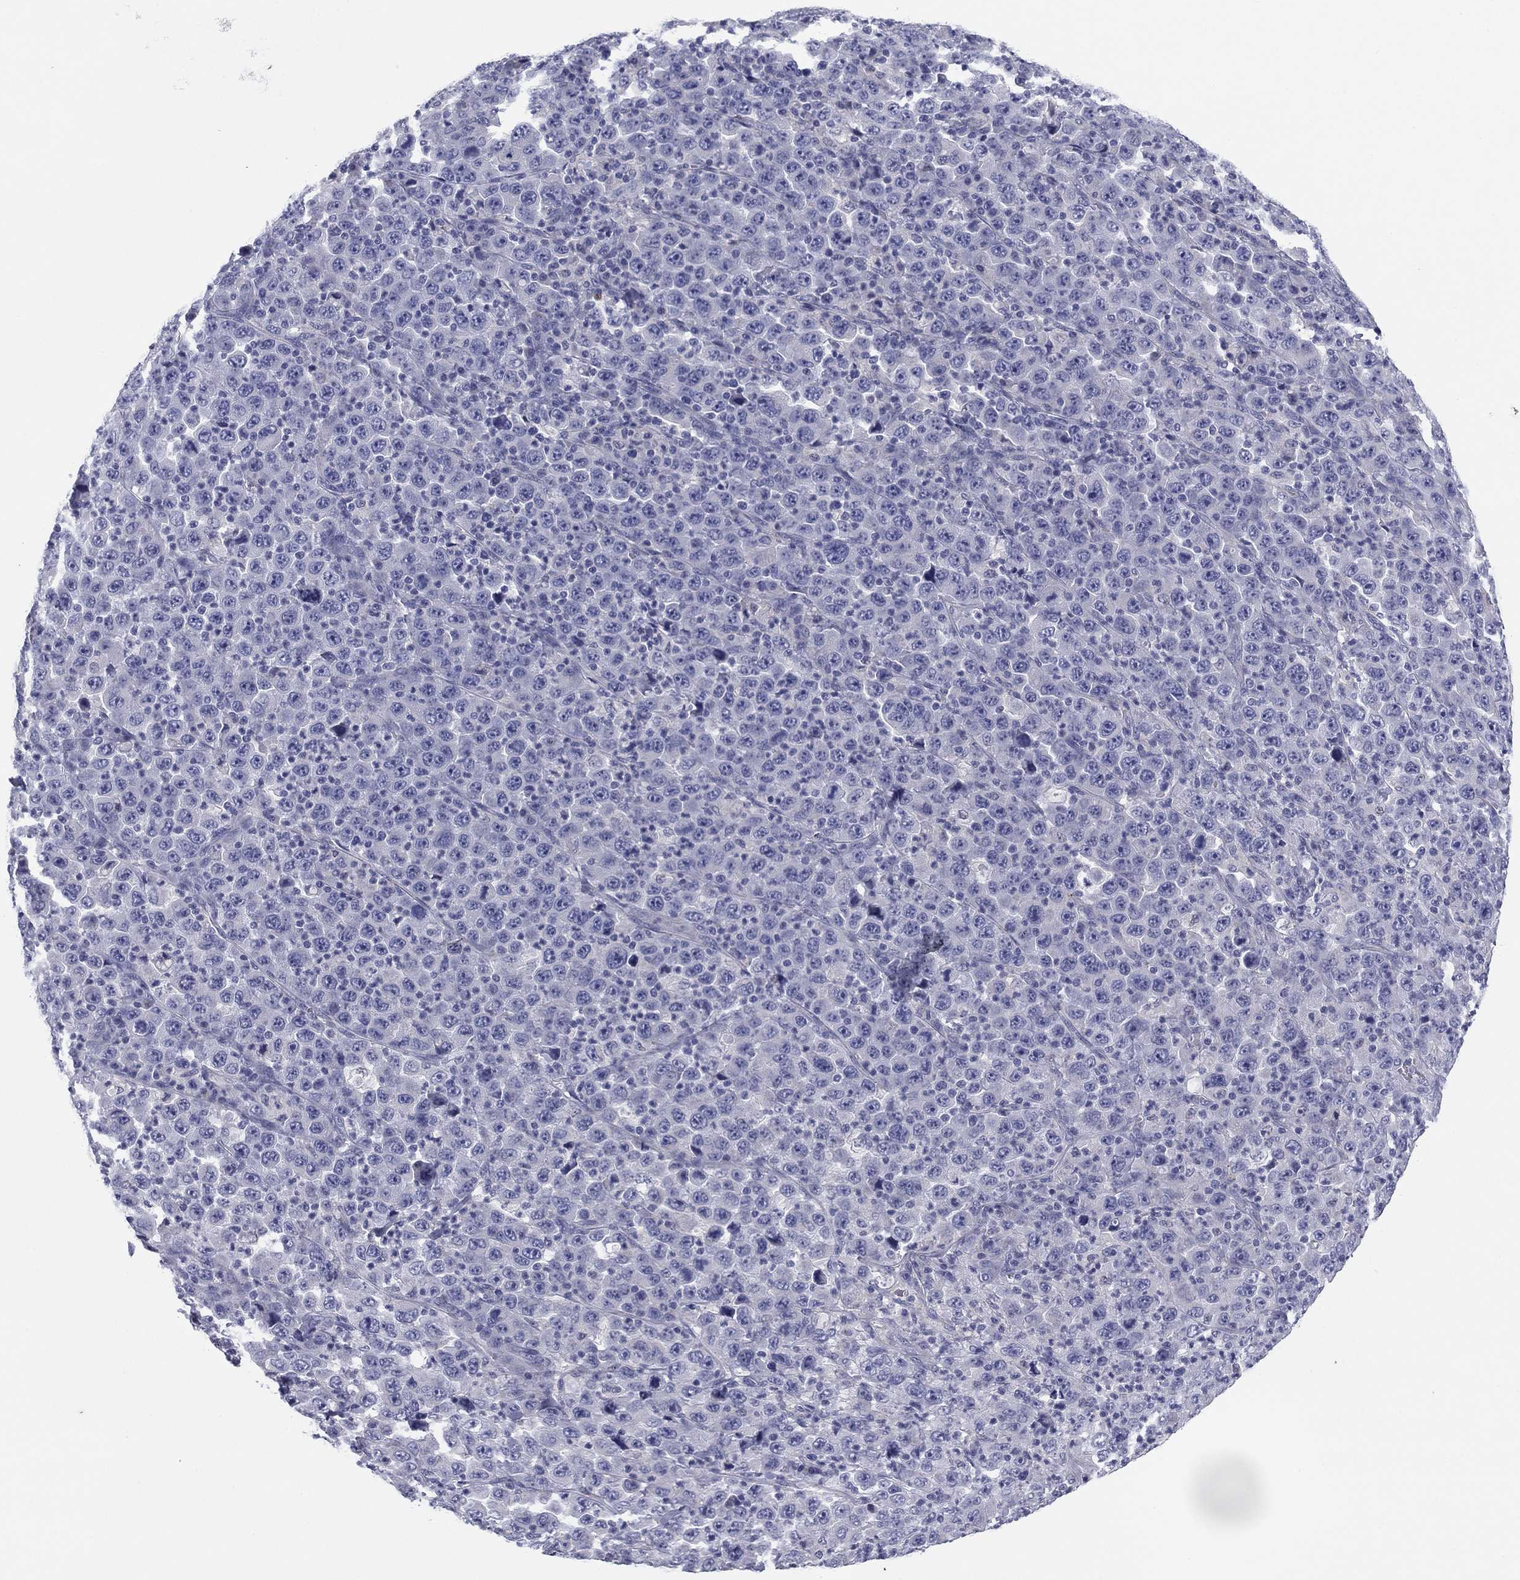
{"staining": {"intensity": "negative", "quantity": "none", "location": "none"}, "tissue": "stomach cancer", "cell_type": "Tumor cells", "image_type": "cancer", "snomed": [{"axis": "morphology", "description": "Normal tissue, NOS"}, {"axis": "morphology", "description": "Adenocarcinoma, NOS"}, {"axis": "topography", "description": "Stomach, upper"}, {"axis": "topography", "description": "Stomach"}], "caption": "Micrograph shows no protein expression in tumor cells of stomach adenocarcinoma tissue. Brightfield microscopy of immunohistochemistry stained with DAB (3,3'-diaminobenzidine) (brown) and hematoxylin (blue), captured at high magnification.", "gene": "SEPTIN3", "patient": {"sex": "male", "age": 59}}